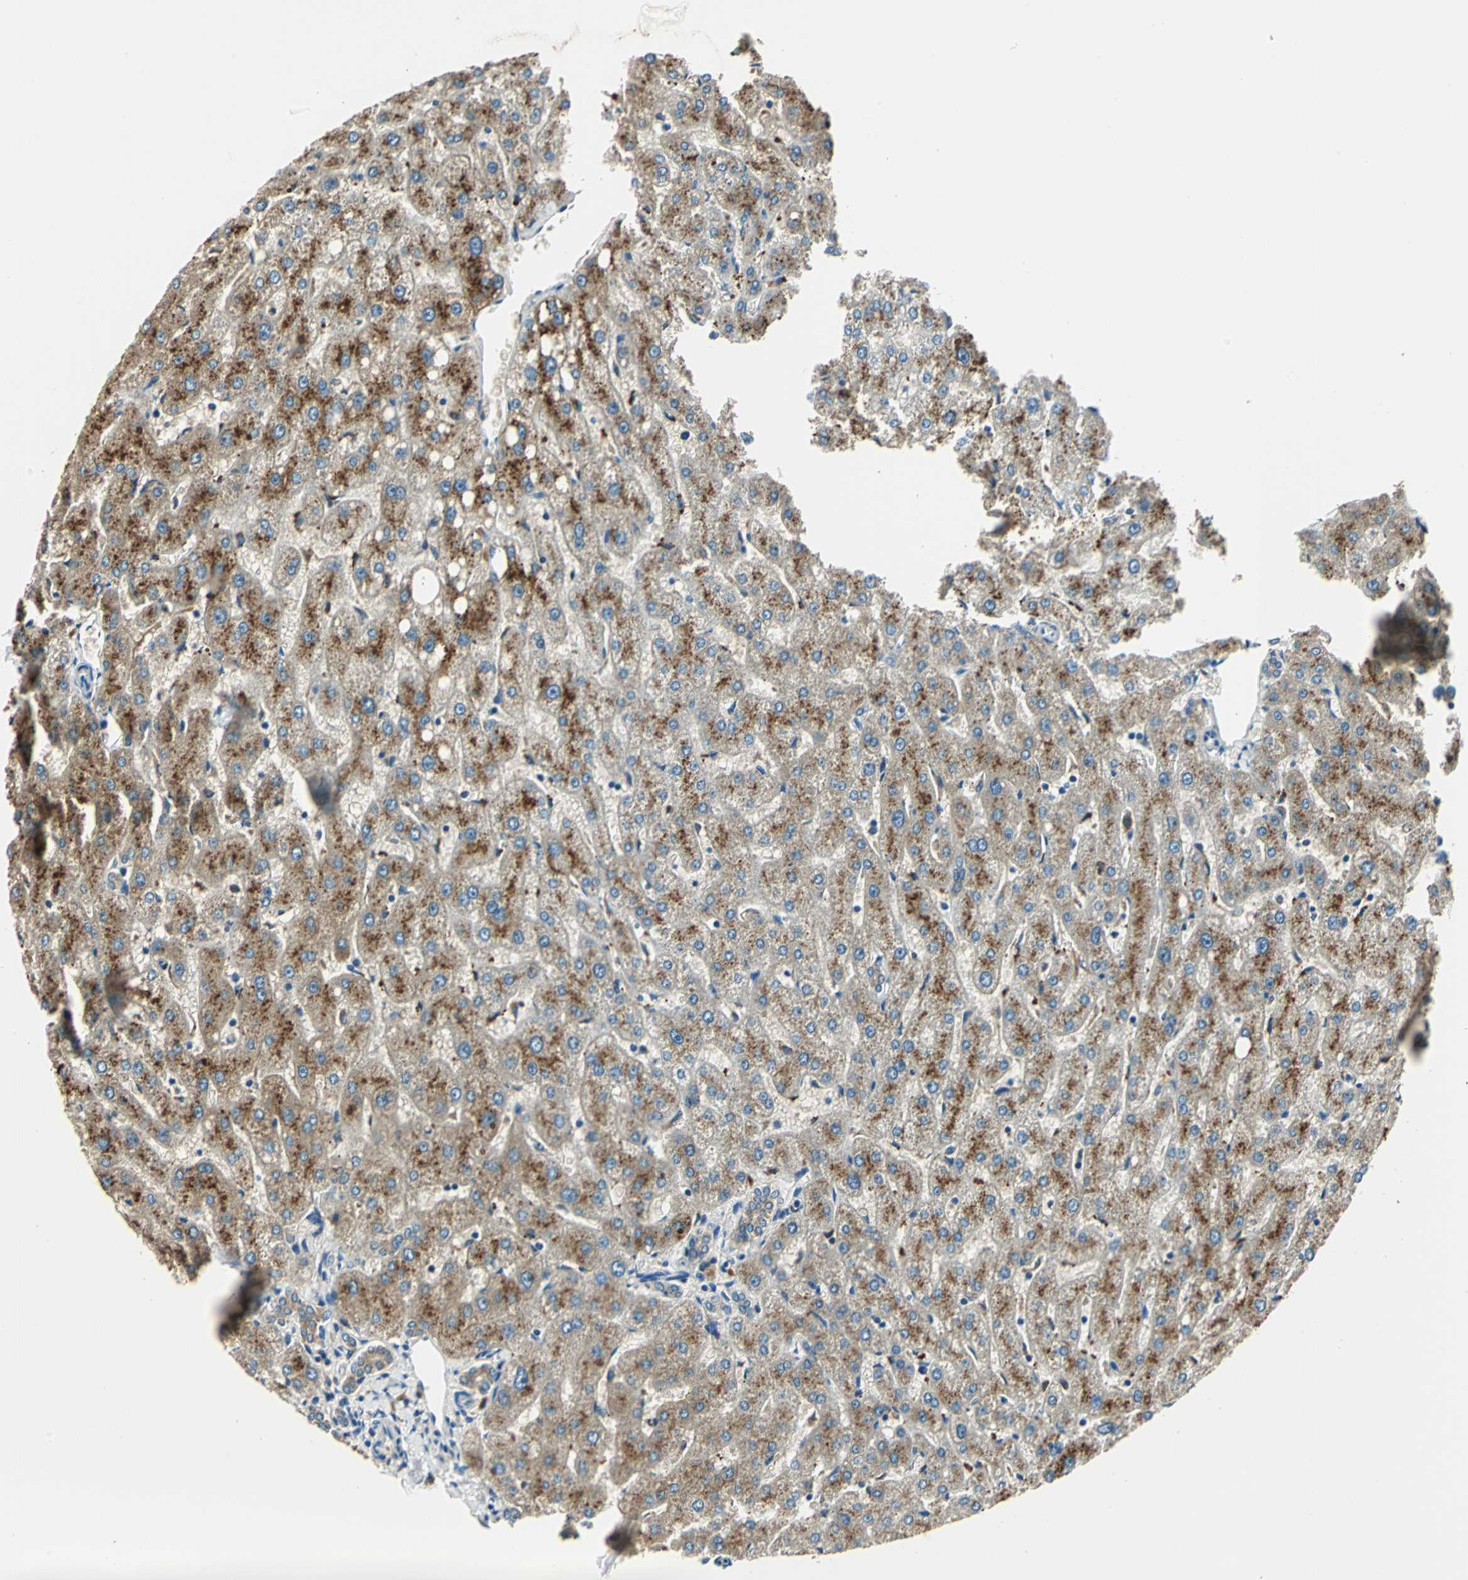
{"staining": {"intensity": "weak", "quantity": ">75%", "location": "cytoplasmic/membranous"}, "tissue": "liver", "cell_type": "Cholangiocytes", "image_type": "normal", "snomed": [{"axis": "morphology", "description": "Normal tissue, NOS"}, {"axis": "topography", "description": "Liver"}], "caption": "This histopathology image shows immunohistochemistry staining of unremarkable human liver, with low weak cytoplasmic/membranous expression in approximately >75% of cholangiocytes.", "gene": "NIT1", "patient": {"sex": "male", "age": 67}}